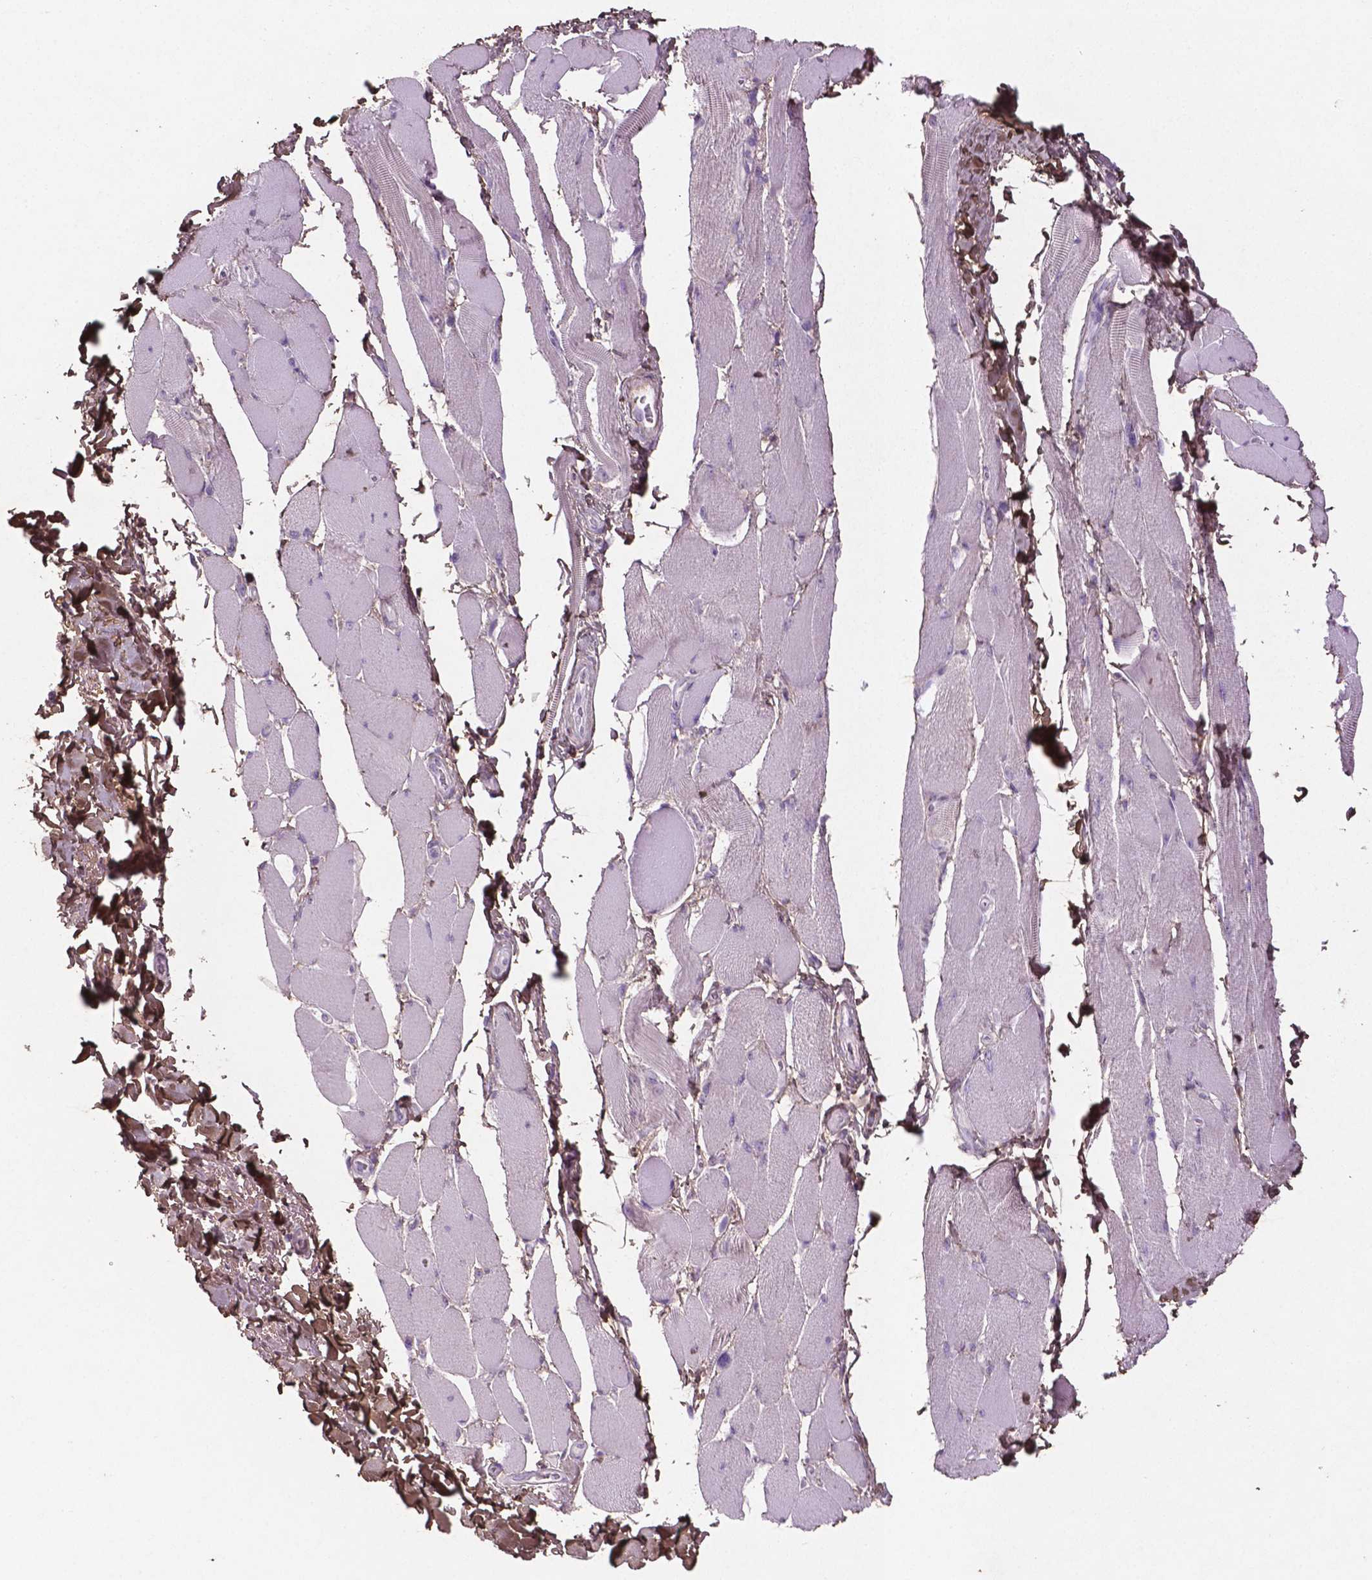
{"staining": {"intensity": "negative", "quantity": "none", "location": "none"}, "tissue": "skeletal muscle", "cell_type": "Myocytes", "image_type": "normal", "snomed": [{"axis": "morphology", "description": "Normal tissue, NOS"}, {"axis": "topography", "description": "Skeletal muscle"}, {"axis": "topography", "description": "Anal"}, {"axis": "topography", "description": "Peripheral nerve tissue"}], "caption": "Immunohistochemical staining of unremarkable skeletal muscle reveals no significant expression in myocytes. The staining was performed using DAB (3,3'-diaminobenzidine) to visualize the protein expression in brown, while the nuclei were stained in blue with hematoxylin (Magnification: 20x).", "gene": "DLG2", "patient": {"sex": "male", "age": 53}}